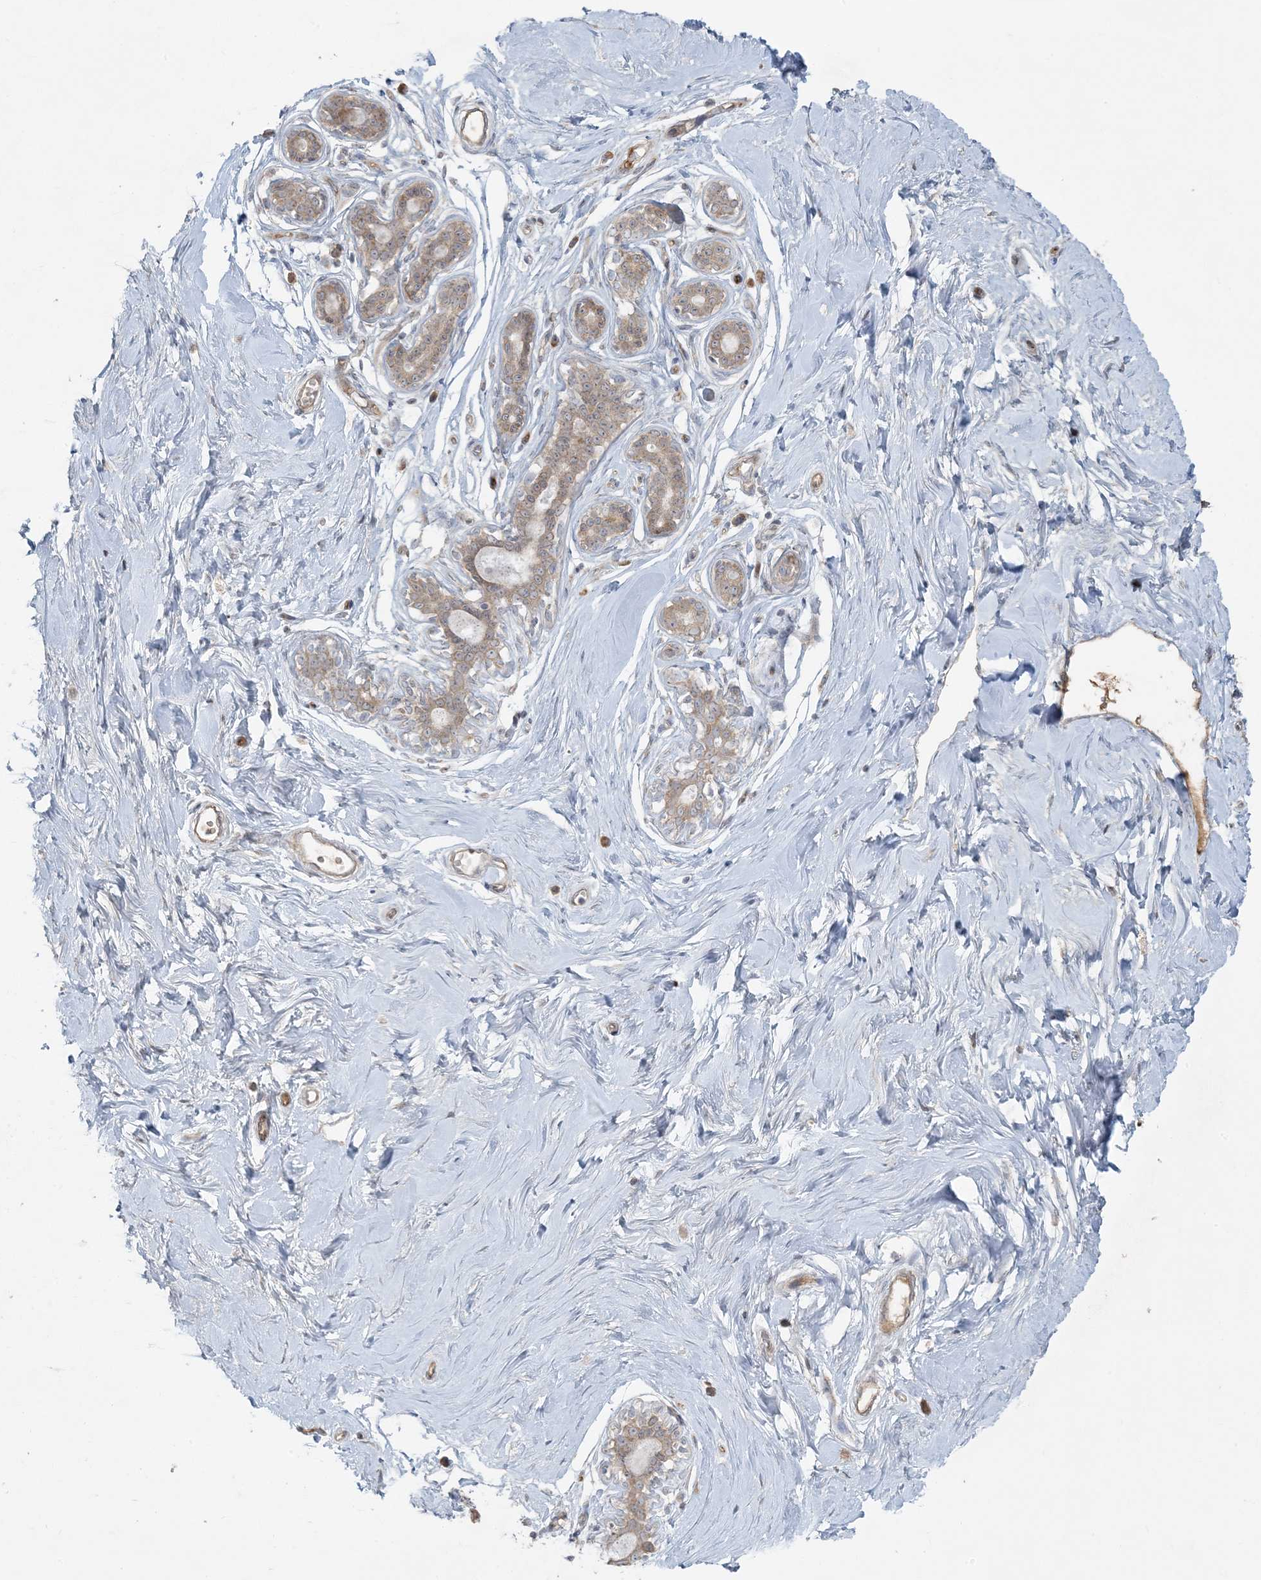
{"staining": {"intensity": "weak", "quantity": ">75%", "location": "cytoplasmic/membranous"}, "tissue": "breast", "cell_type": "Adipocytes", "image_type": "normal", "snomed": [{"axis": "morphology", "description": "Normal tissue, NOS"}, {"axis": "morphology", "description": "Adenoma, NOS"}, {"axis": "topography", "description": "Breast"}], "caption": "Breast stained for a protein (brown) demonstrates weak cytoplasmic/membranous positive expression in approximately >75% of adipocytes.", "gene": "ZNF263", "patient": {"sex": "female", "age": 23}}